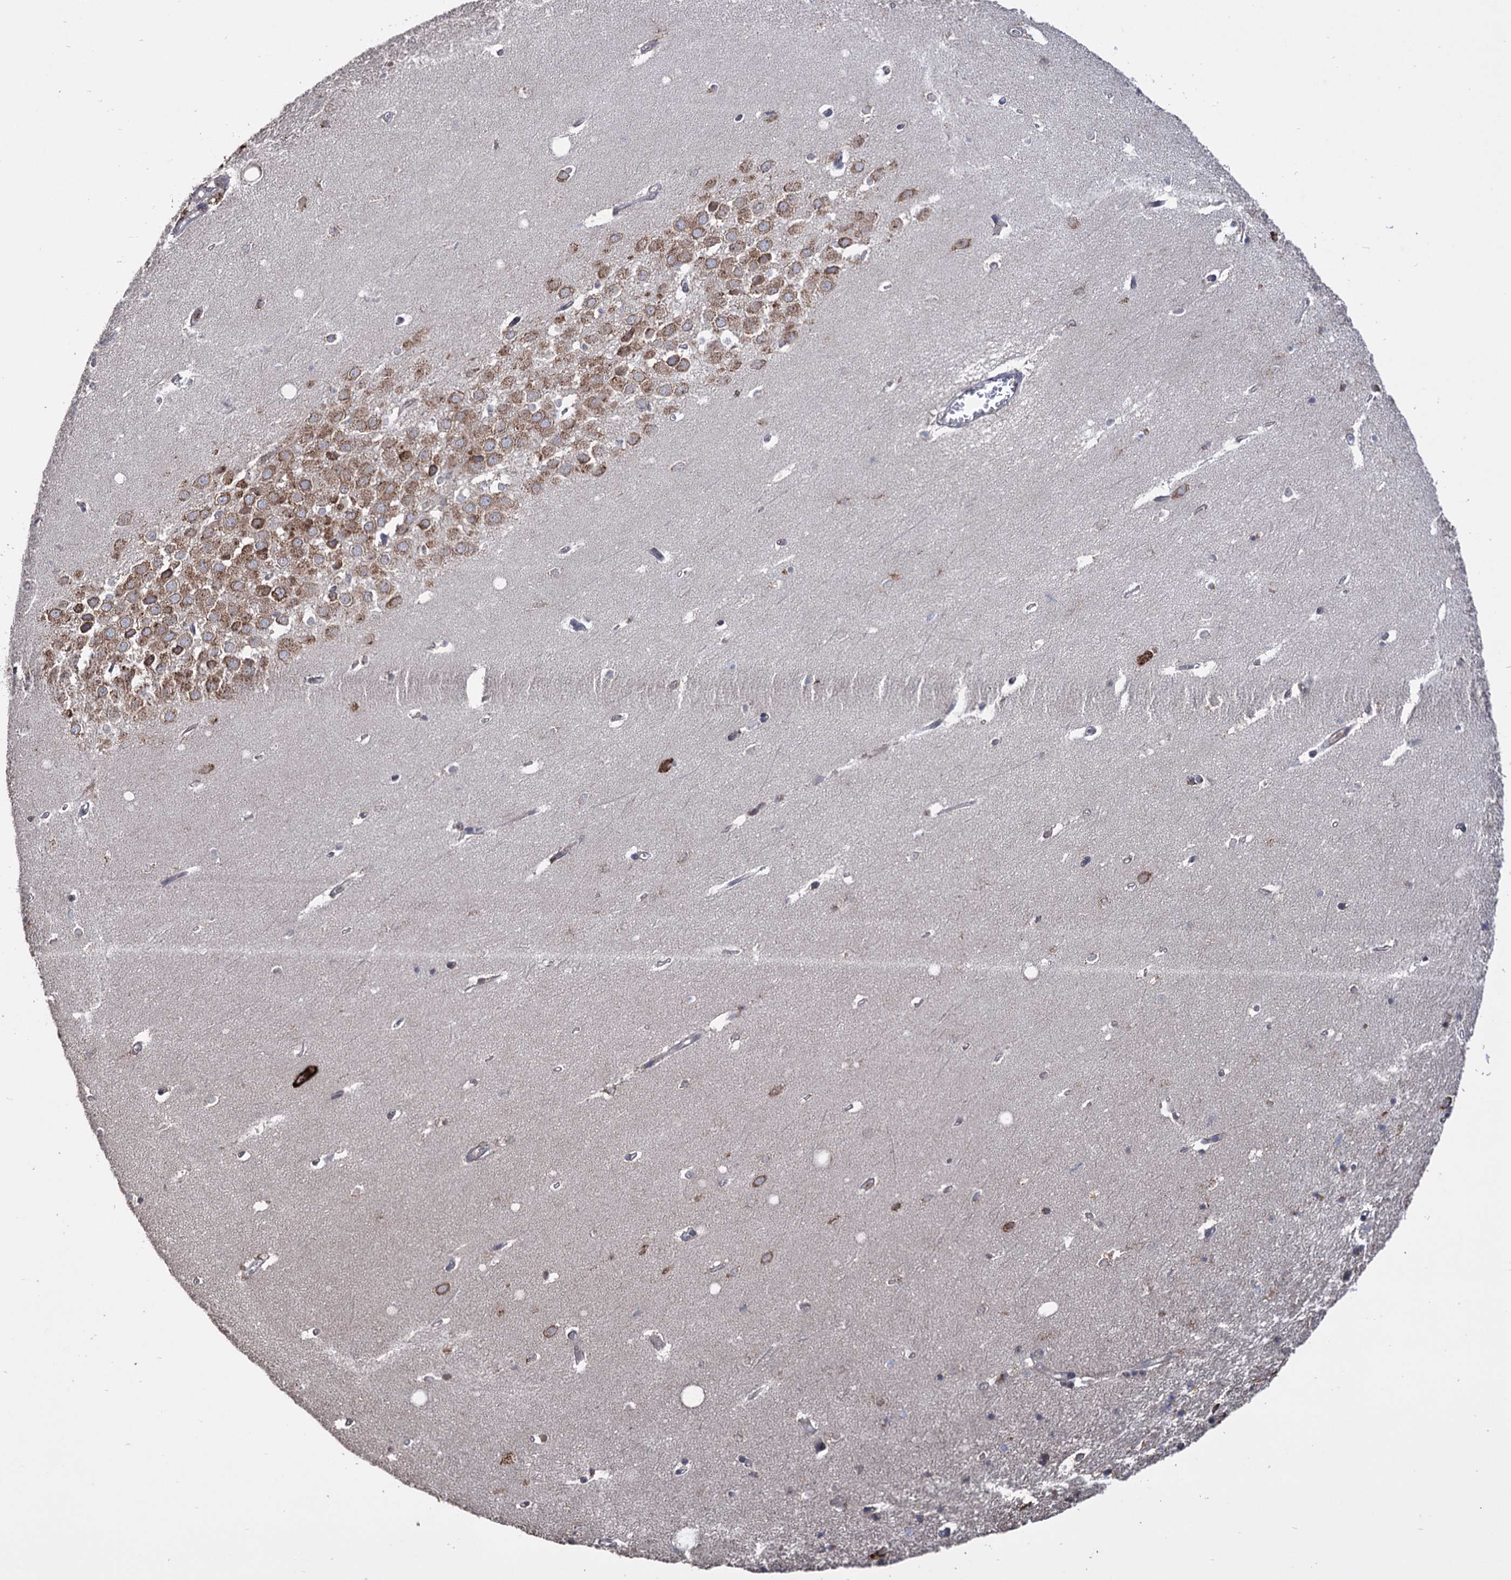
{"staining": {"intensity": "negative", "quantity": "none", "location": "none"}, "tissue": "hippocampus", "cell_type": "Glial cells", "image_type": "normal", "snomed": [{"axis": "morphology", "description": "Normal tissue, NOS"}, {"axis": "topography", "description": "Hippocampus"}], "caption": "Hippocampus stained for a protein using IHC shows no positivity glial cells.", "gene": "CDAN1", "patient": {"sex": "female", "age": 64}}